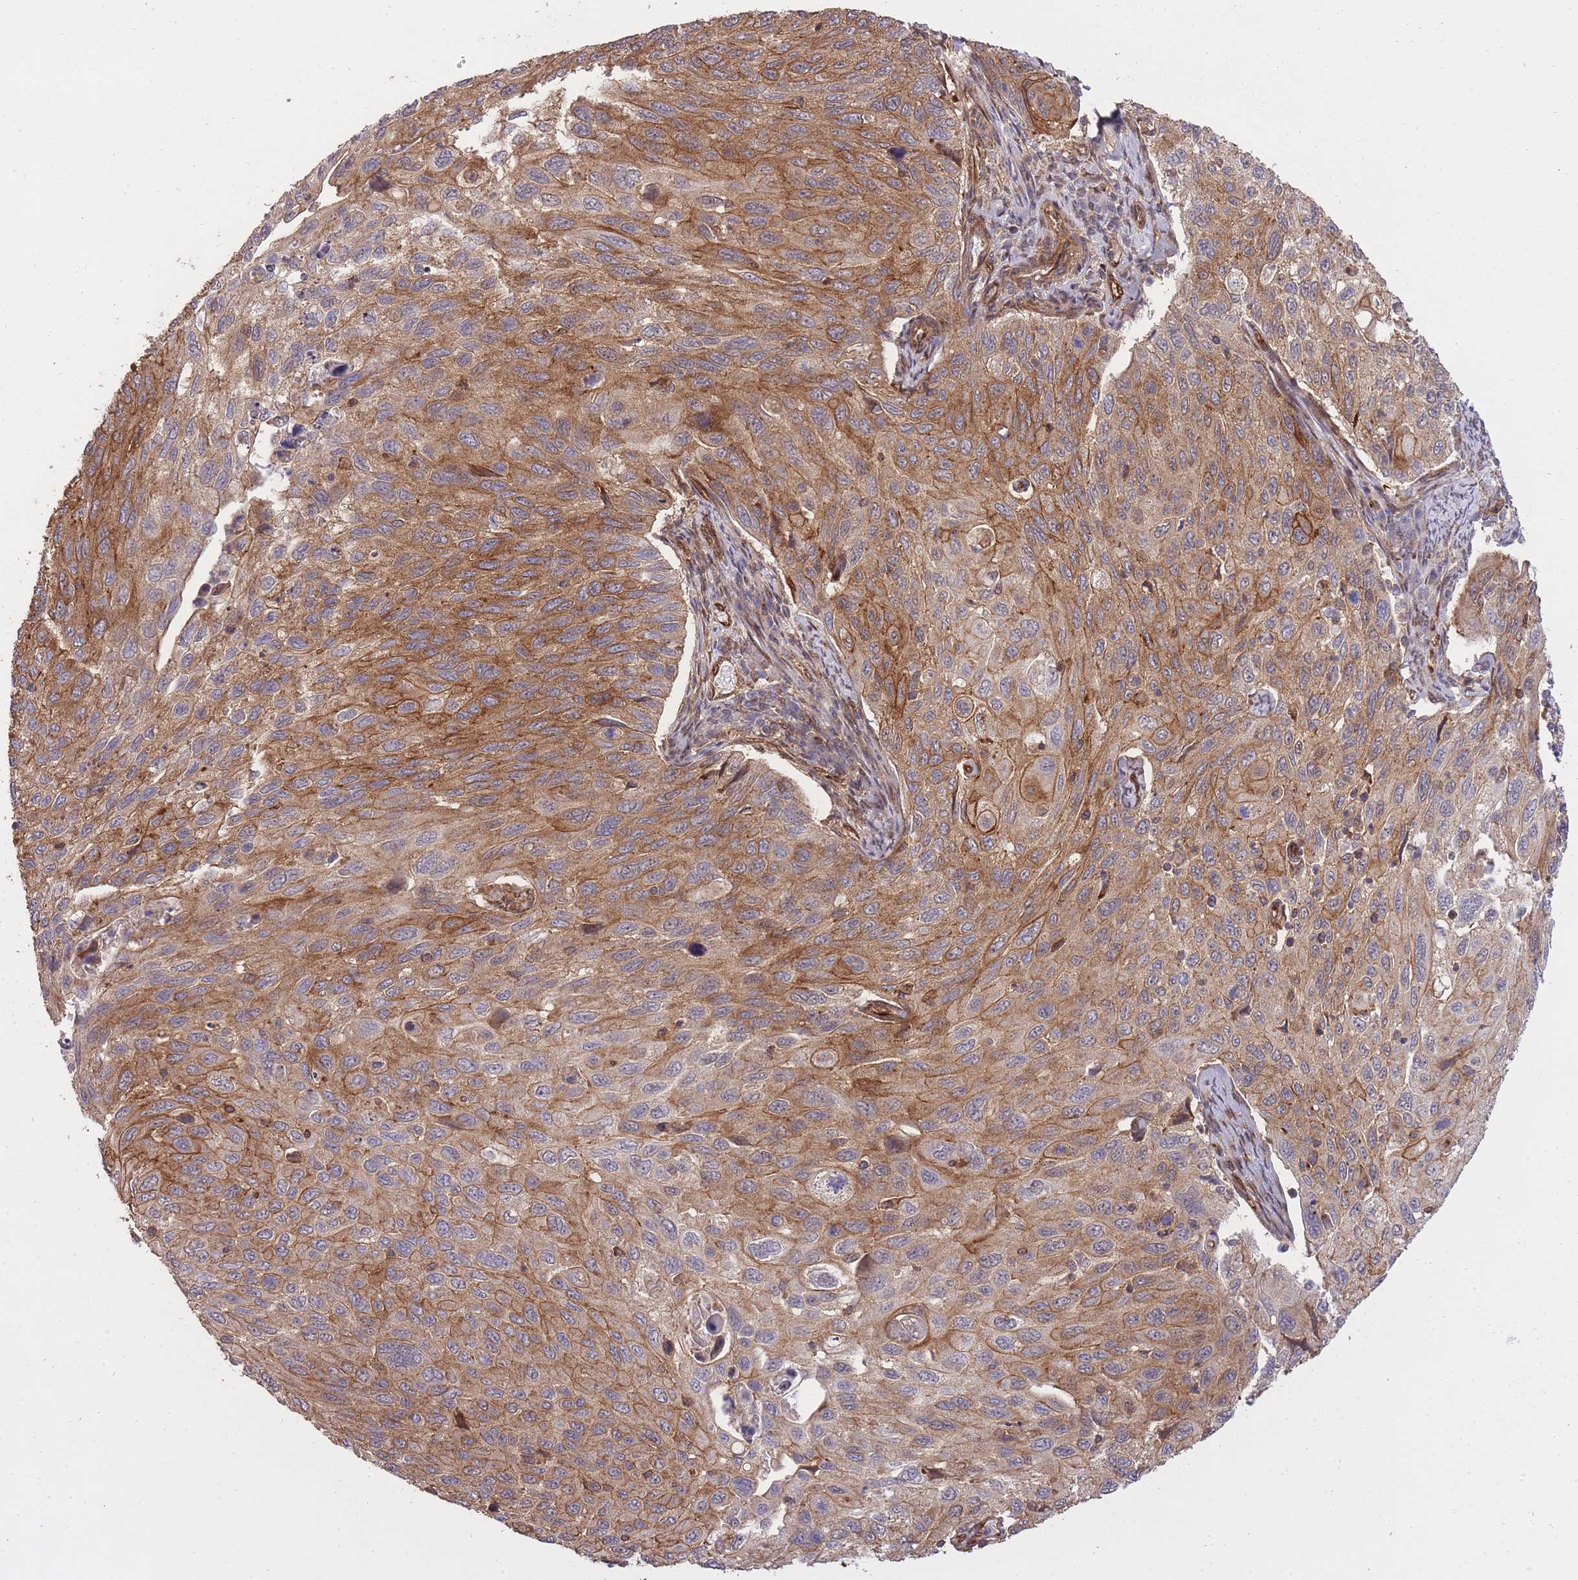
{"staining": {"intensity": "moderate", "quantity": ">75%", "location": "cytoplasmic/membranous"}, "tissue": "cervical cancer", "cell_type": "Tumor cells", "image_type": "cancer", "snomed": [{"axis": "morphology", "description": "Squamous cell carcinoma, NOS"}, {"axis": "topography", "description": "Cervix"}], "caption": "Protein analysis of squamous cell carcinoma (cervical) tissue shows moderate cytoplasmic/membranous staining in about >75% of tumor cells. The protein of interest is stained brown, and the nuclei are stained in blue (DAB (3,3'-diaminobenzidine) IHC with brightfield microscopy, high magnification).", "gene": "PLD1", "patient": {"sex": "female", "age": 70}}